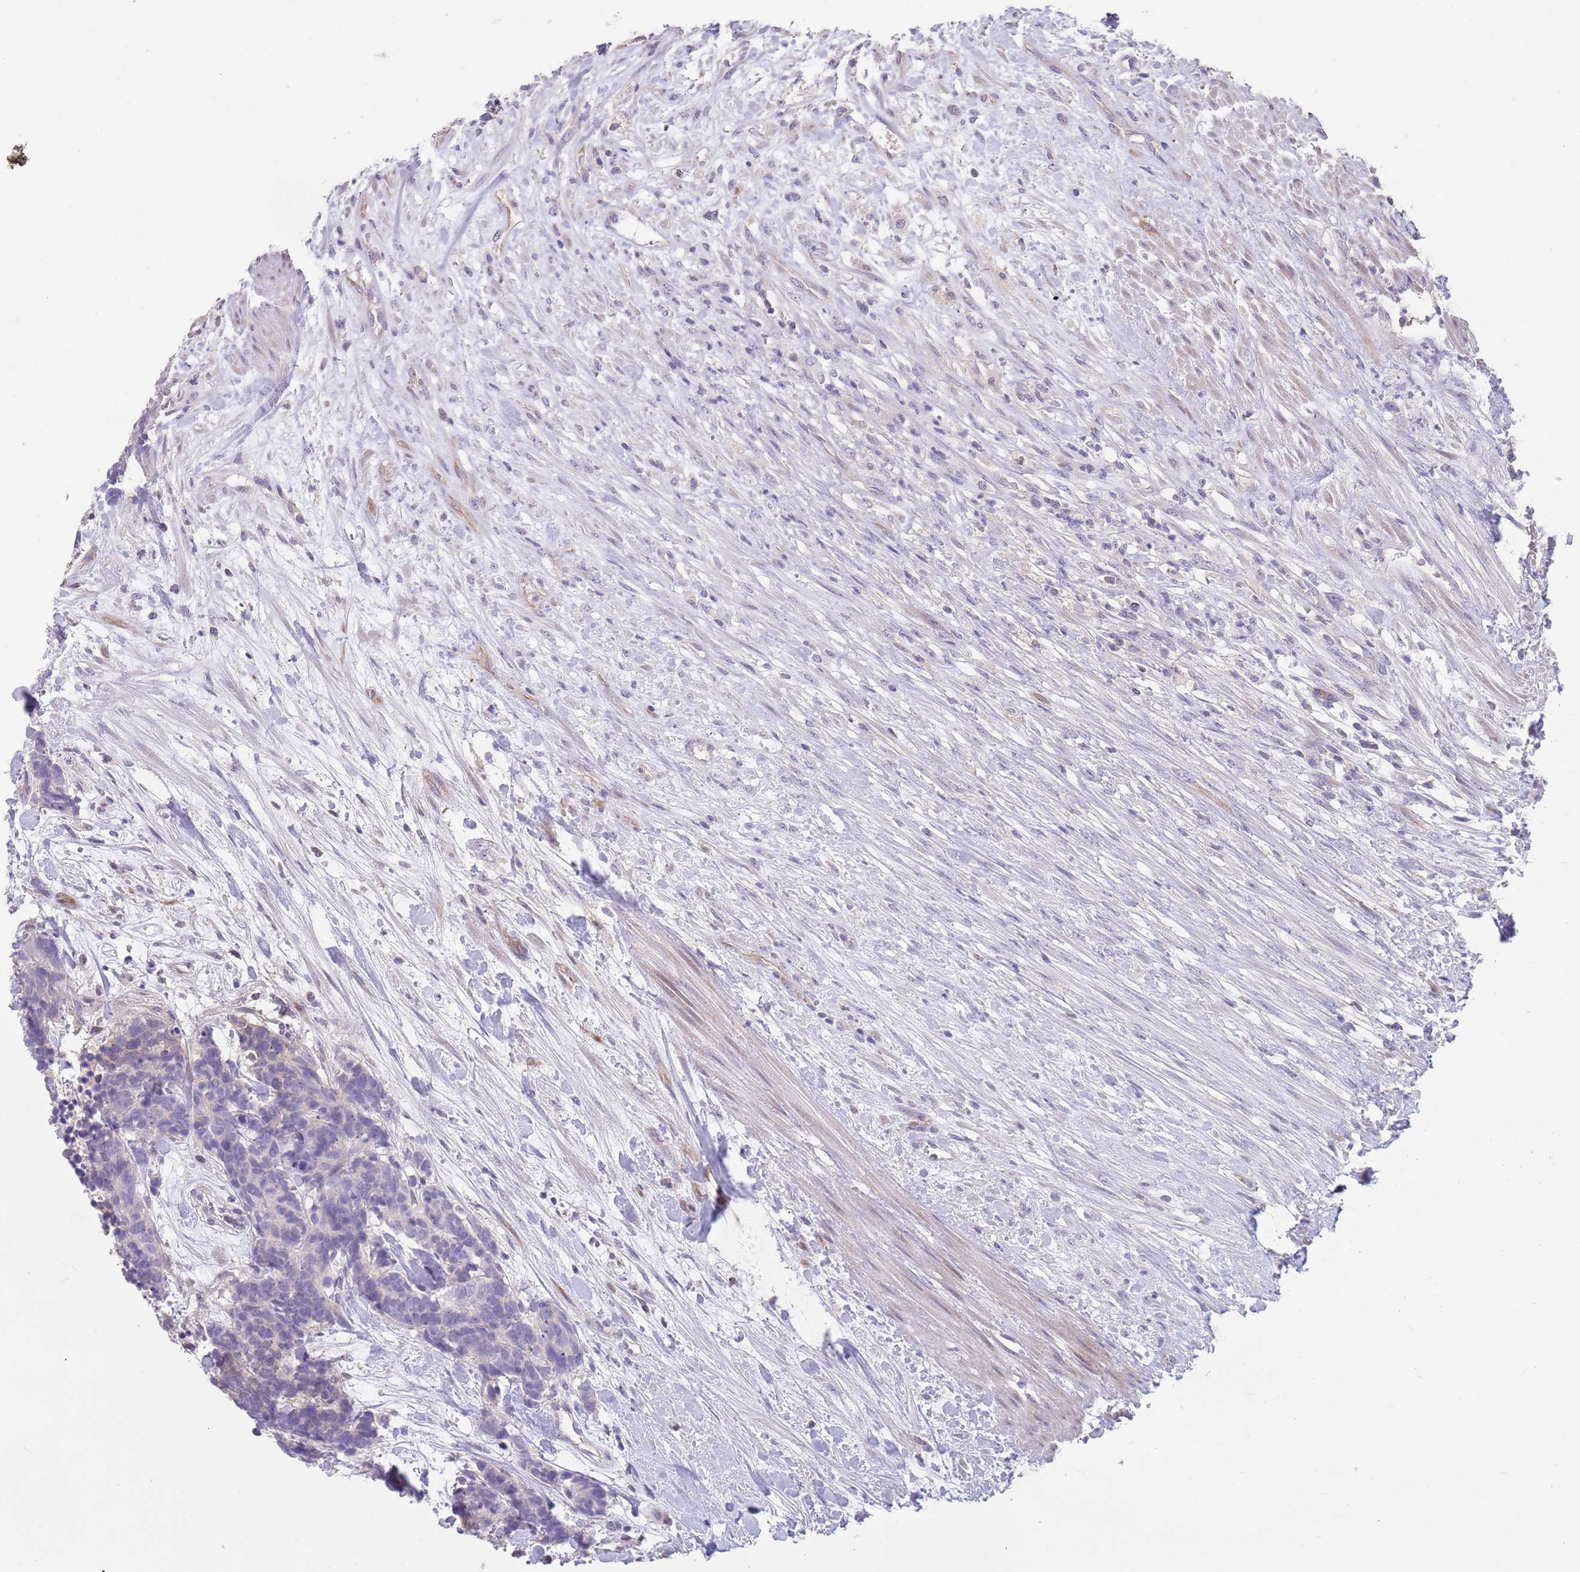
{"staining": {"intensity": "negative", "quantity": "none", "location": "none"}, "tissue": "carcinoid", "cell_type": "Tumor cells", "image_type": "cancer", "snomed": [{"axis": "morphology", "description": "Carcinoma, NOS"}, {"axis": "morphology", "description": "Carcinoid, malignant, NOS"}, {"axis": "topography", "description": "Prostate"}], "caption": "Photomicrograph shows no significant protein staining in tumor cells of carcinoid.", "gene": "ZNF14", "patient": {"sex": "male", "age": 57}}